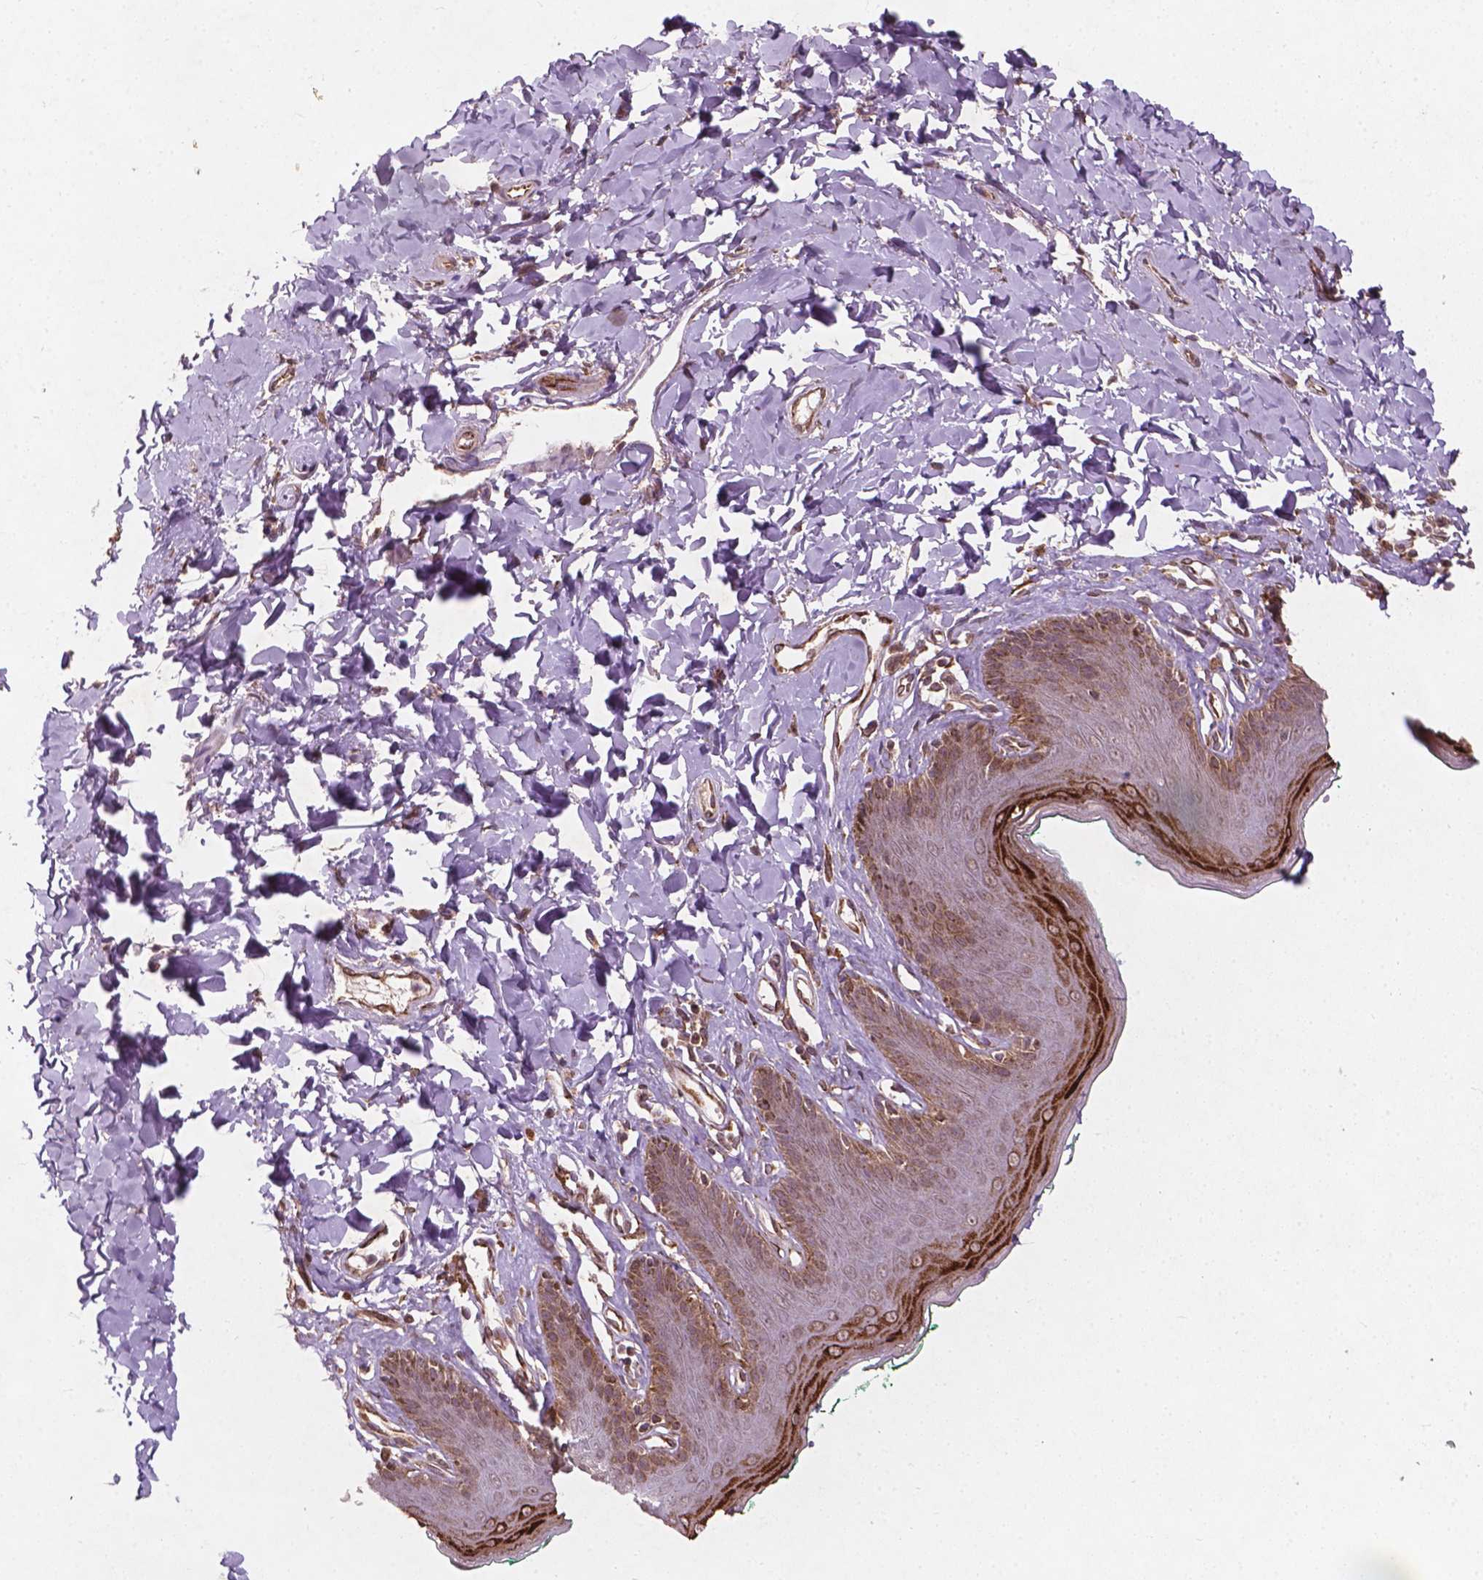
{"staining": {"intensity": "strong", "quantity": "<25%", "location": "cytoplasmic/membranous"}, "tissue": "skin", "cell_type": "Epidermal cells", "image_type": "normal", "snomed": [{"axis": "morphology", "description": "Normal tissue, NOS"}, {"axis": "topography", "description": "Vulva"}, {"axis": "topography", "description": "Peripheral nerve tissue"}], "caption": "About <25% of epidermal cells in unremarkable skin demonstrate strong cytoplasmic/membranous protein staining as visualized by brown immunohistochemical staining.", "gene": "SMAD2", "patient": {"sex": "female", "age": 66}}